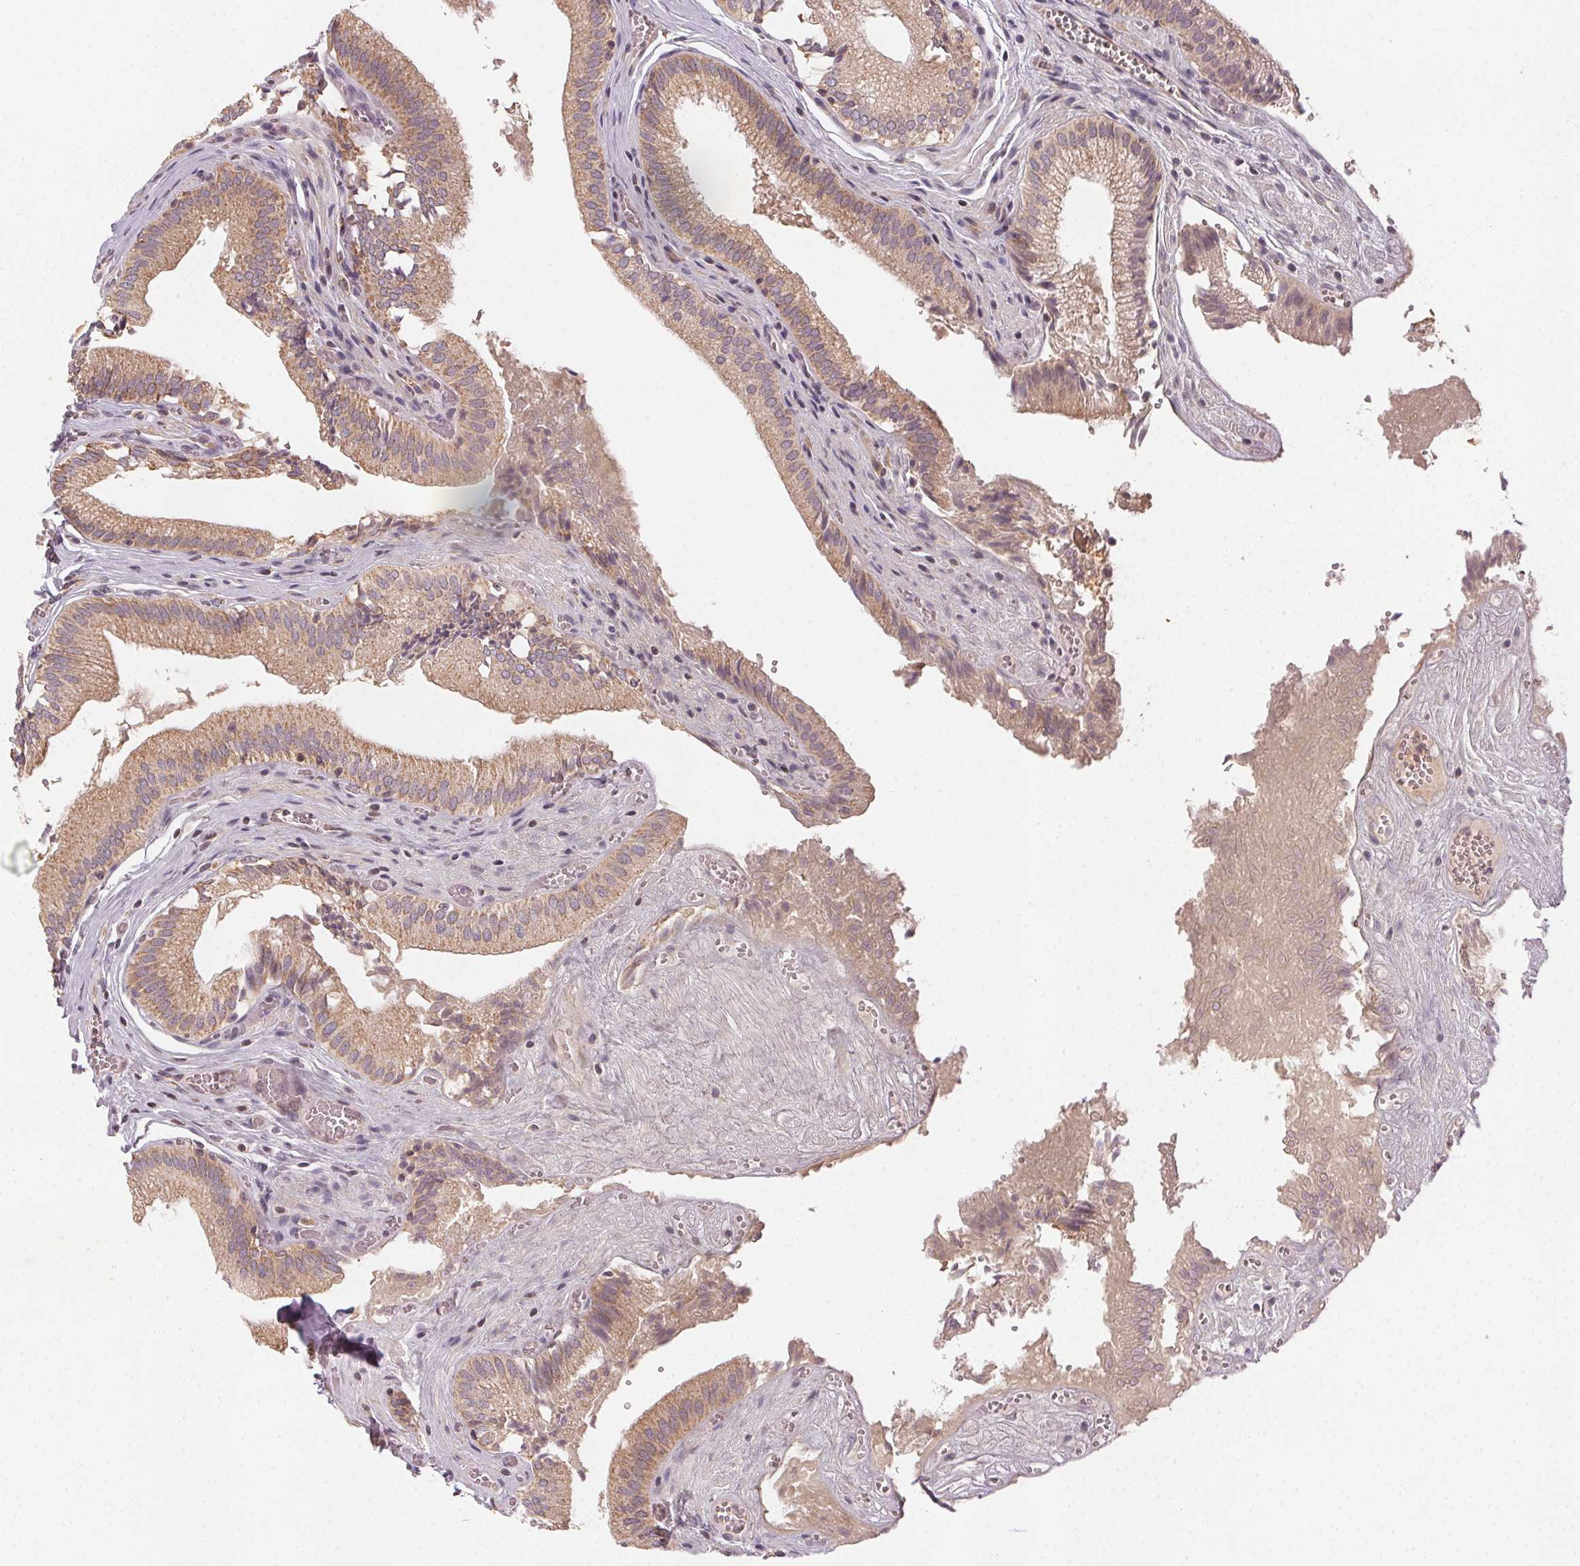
{"staining": {"intensity": "weak", "quantity": ">75%", "location": "cytoplasmic/membranous"}, "tissue": "gallbladder", "cell_type": "Glandular cells", "image_type": "normal", "snomed": [{"axis": "morphology", "description": "Normal tissue, NOS"}, {"axis": "topography", "description": "Gallbladder"}, {"axis": "topography", "description": "Peripheral nerve tissue"}], "caption": "The photomicrograph displays immunohistochemical staining of benign gallbladder. There is weak cytoplasmic/membranous positivity is present in about >75% of glandular cells. The staining is performed using DAB (3,3'-diaminobenzidine) brown chromogen to label protein expression. The nuclei are counter-stained blue using hematoxylin.", "gene": "NCOA4", "patient": {"sex": "male", "age": 17}}